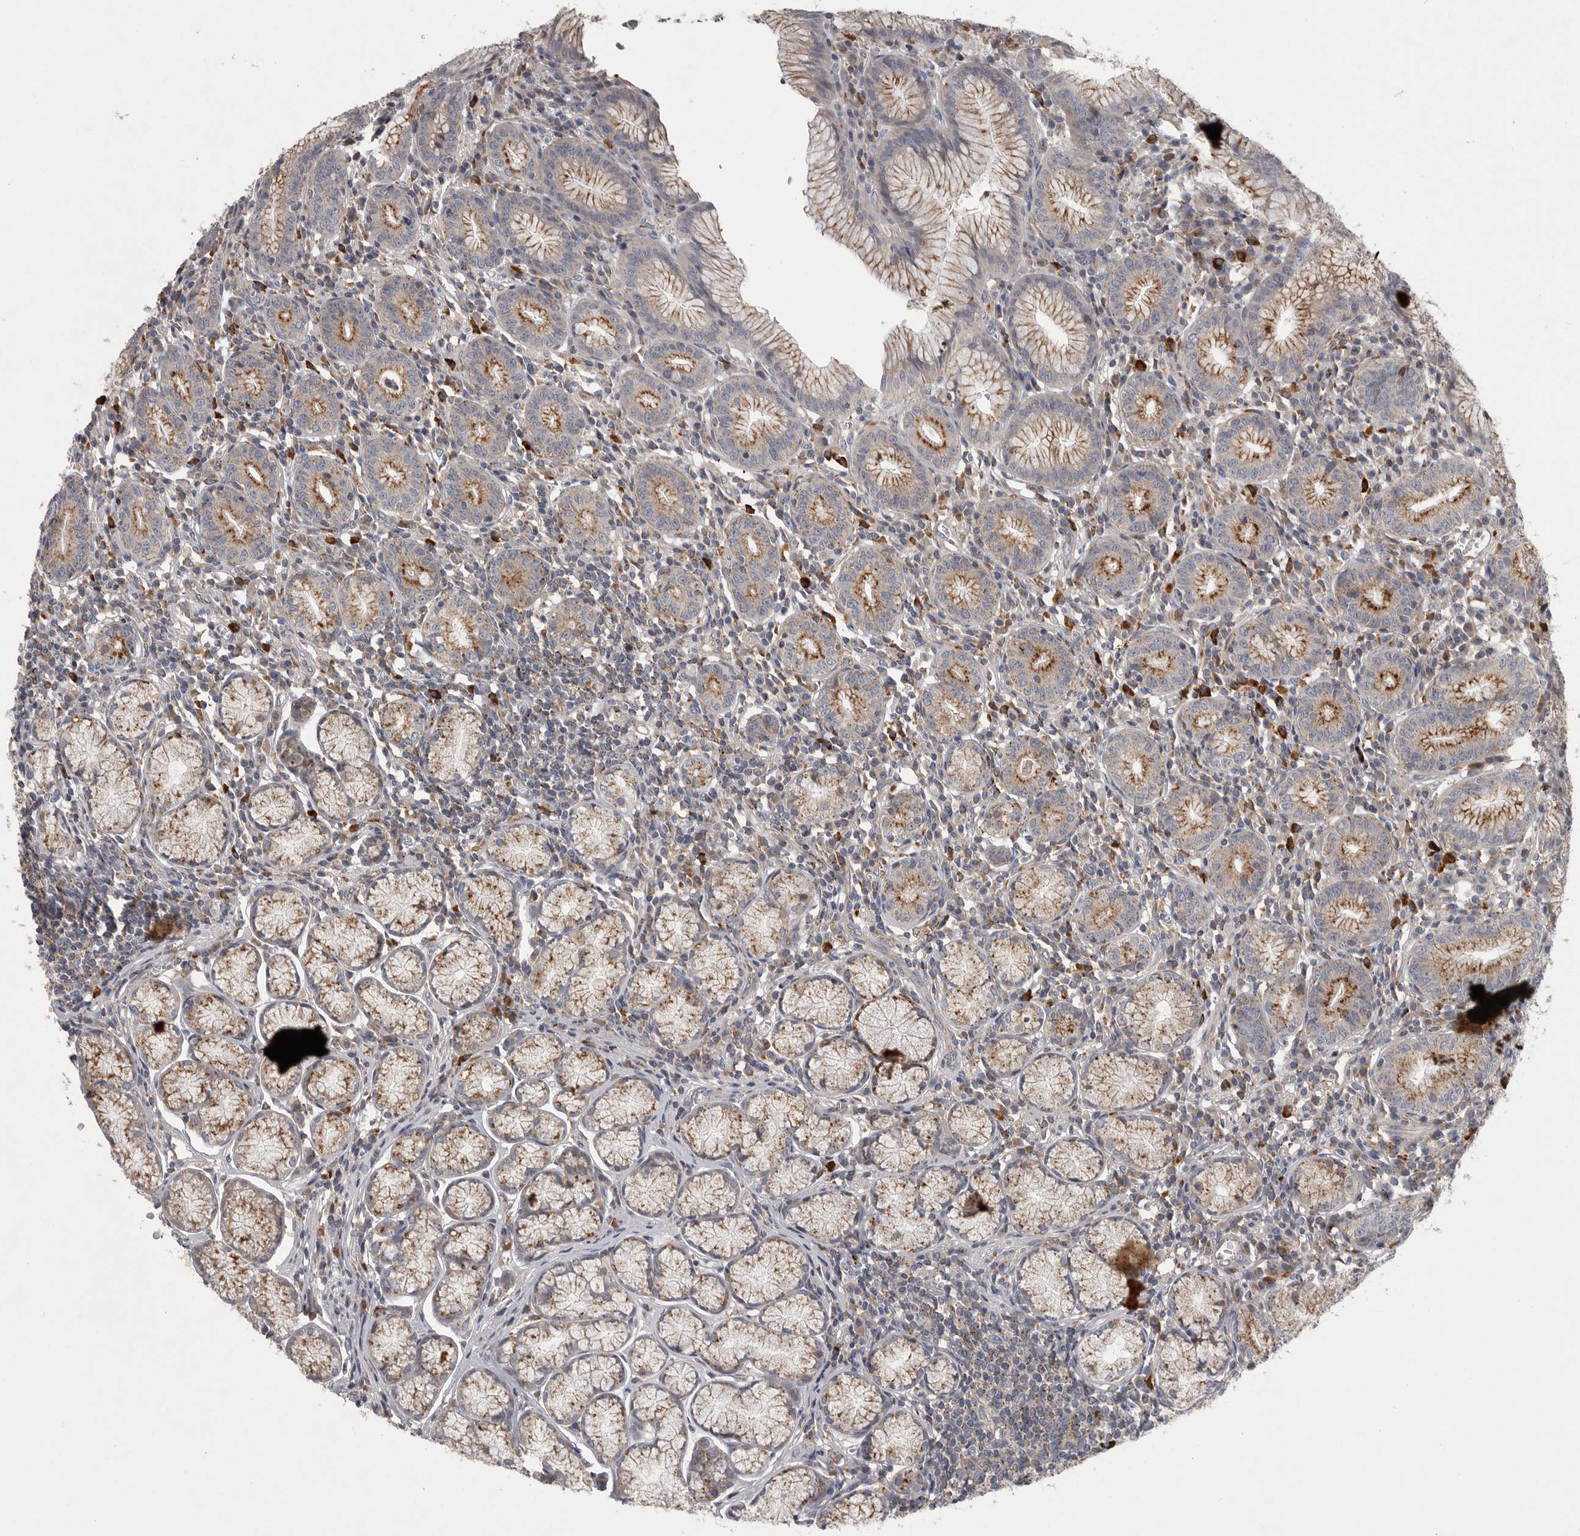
{"staining": {"intensity": "moderate", "quantity": ">75%", "location": "cytoplasmic/membranous"}, "tissue": "stomach", "cell_type": "Glandular cells", "image_type": "normal", "snomed": [{"axis": "morphology", "description": "Normal tissue, NOS"}, {"axis": "topography", "description": "Stomach"}], "caption": "Glandular cells show medium levels of moderate cytoplasmic/membranous positivity in about >75% of cells in normal human stomach.", "gene": "LAMTOR3", "patient": {"sex": "male", "age": 55}}